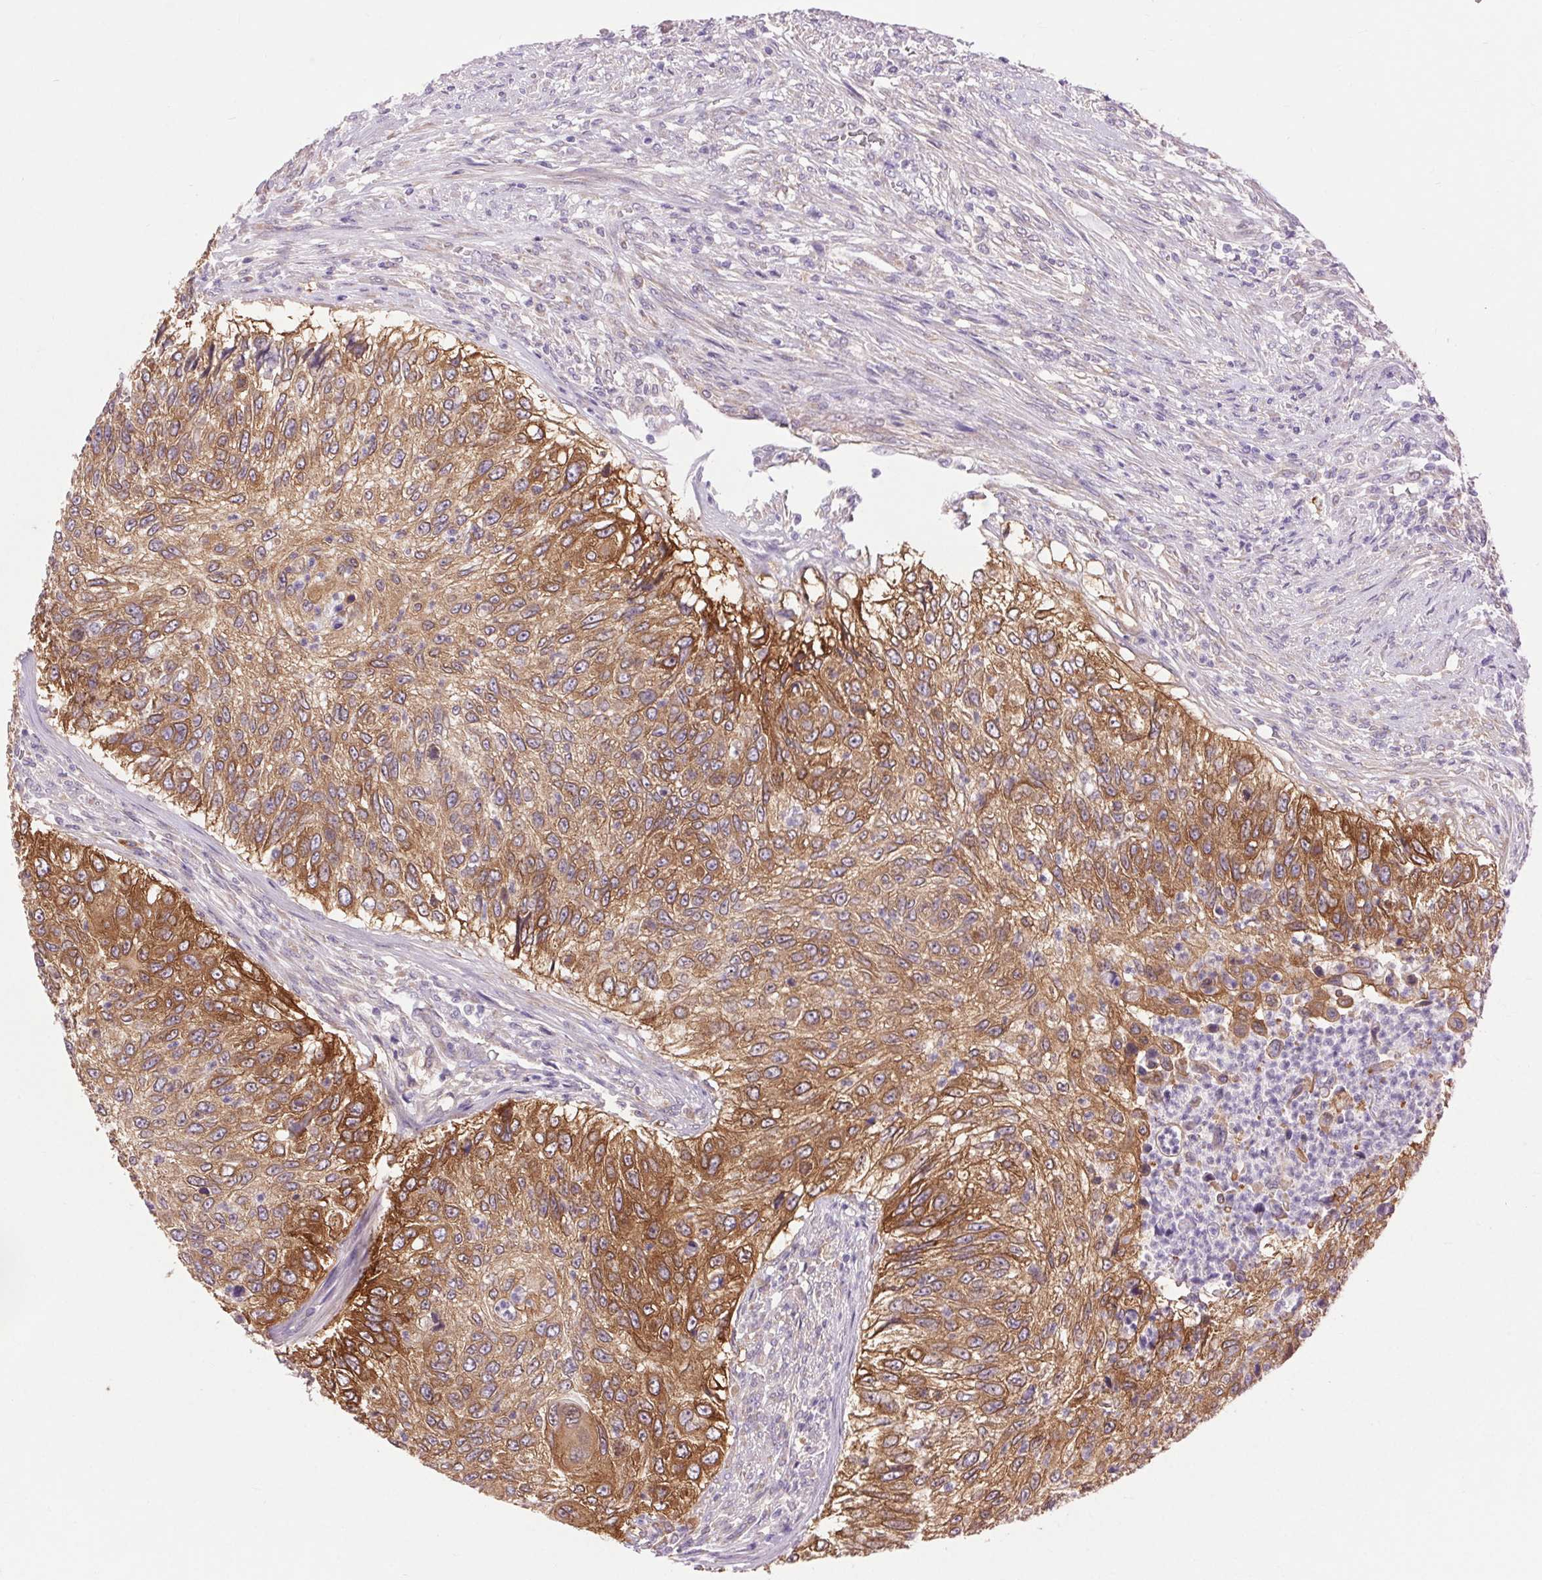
{"staining": {"intensity": "moderate", "quantity": ">75%", "location": "cytoplasmic/membranous"}, "tissue": "urothelial cancer", "cell_type": "Tumor cells", "image_type": "cancer", "snomed": [{"axis": "morphology", "description": "Urothelial carcinoma, High grade"}, {"axis": "topography", "description": "Urinary bladder"}], "caption": "The immunohistochemical stain labels moderate cytoplasmic/membranous positivity in tumor cells of high-grade urothelial carcinoma tissue. (Stains: DAB (3,3'-diaminobenzidine) in brown, nuclei in blue, Microscopy: brightfield microscopy at high magnification).", "gene": "SOWAHC", "patient": {"sex": "female", "age": 60}}